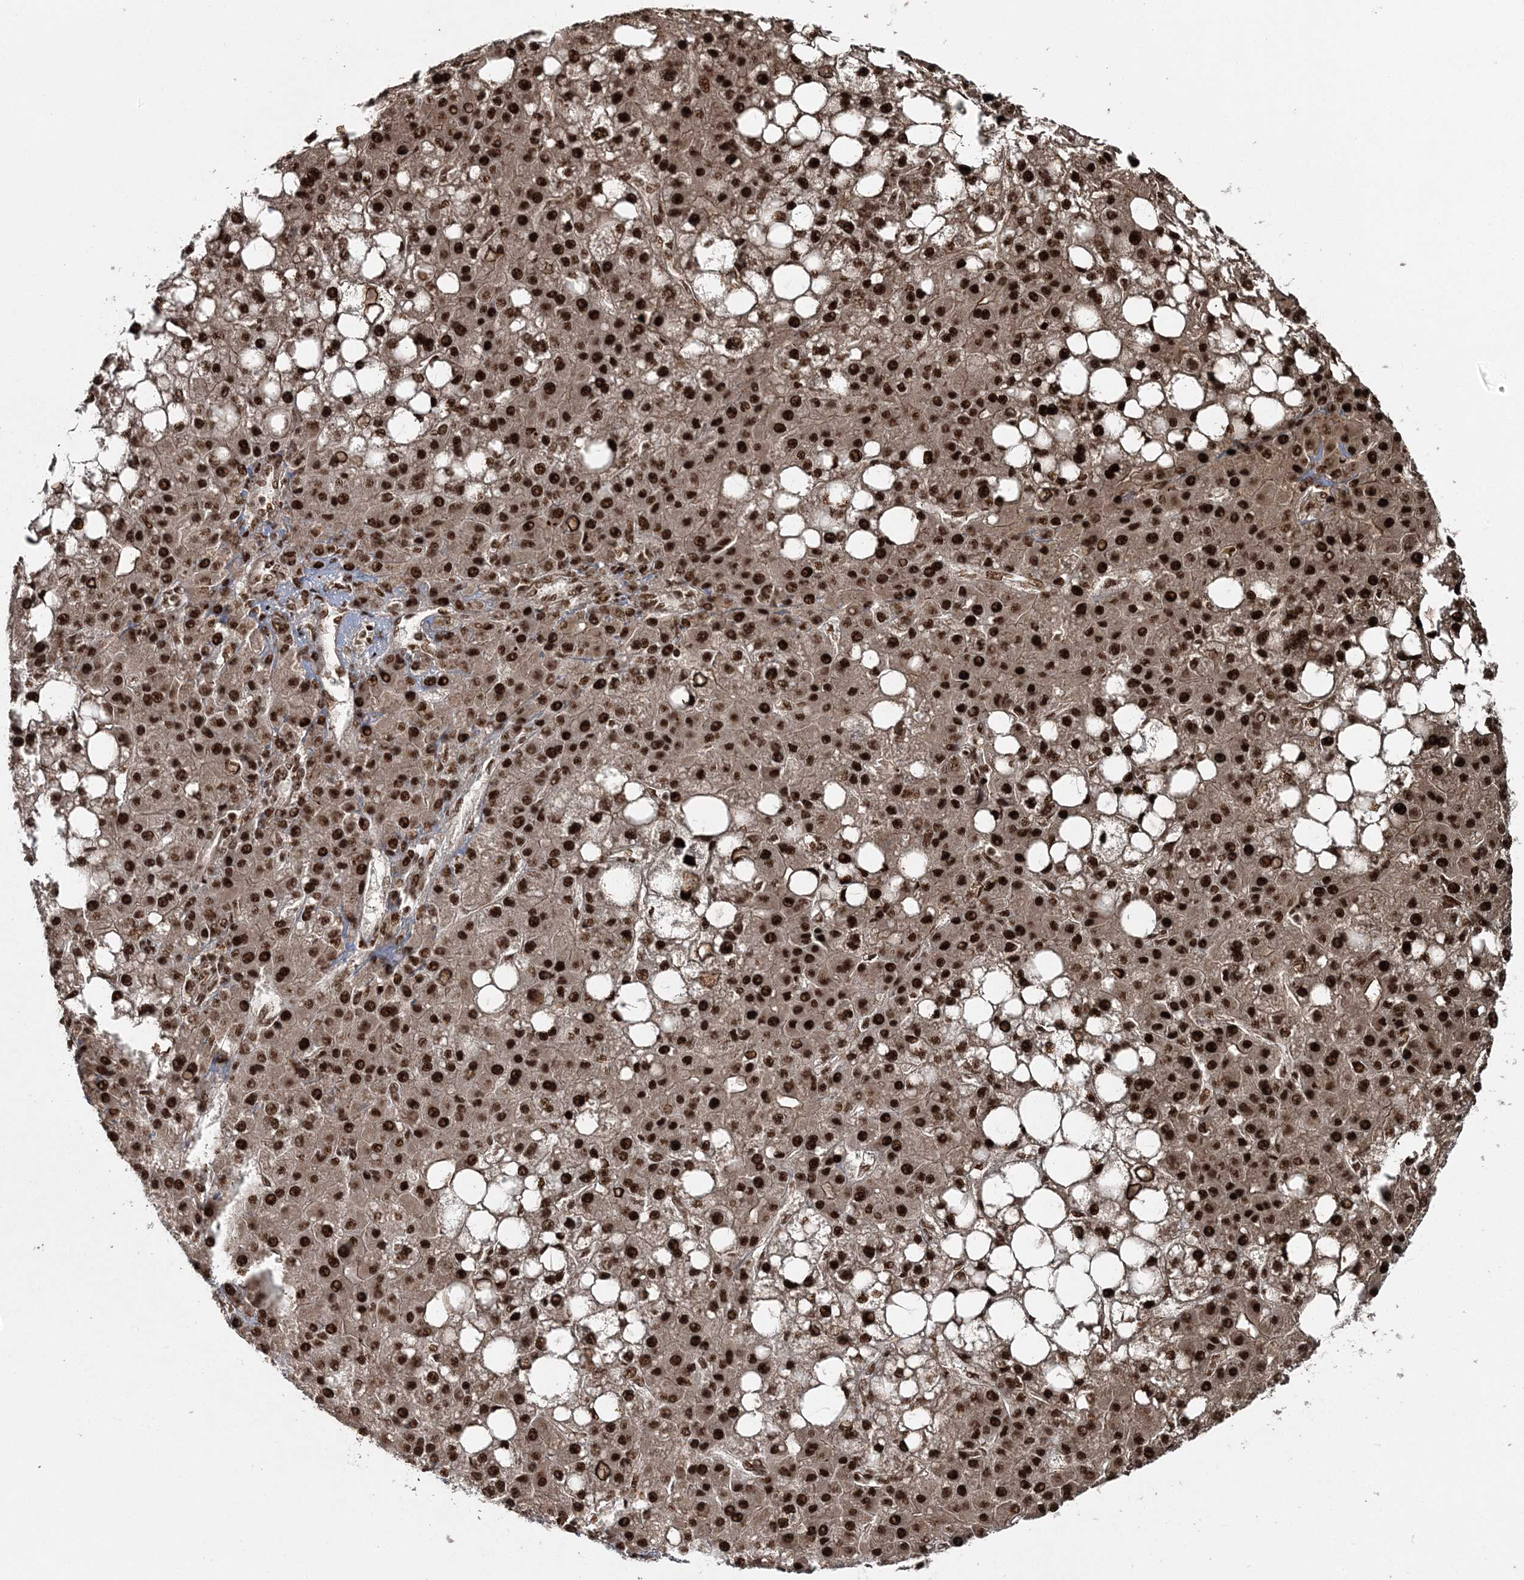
{"staining": {"intensity": "strong", "quantity": ">75%", "location": "nuclear"}, "tissue": "liver cancer", "cell_type": "Tumor cells", "image_type": "cancer", "snomed": [{"axis": "morphology", "description": "Carcinoma, Hepatocellular, NOS"}, {"axis": "topography", "description": "Liver"}], "caption": "Liver cancer tissue exhibits strong nuclear staining in approximately >75% of tumor cells Immunohistochemistry (ihc) stains the protein in brown and the nuclei are stained blue.", "gene": "EXOSC8", "patient": {"sex": "male", "age": 67}}